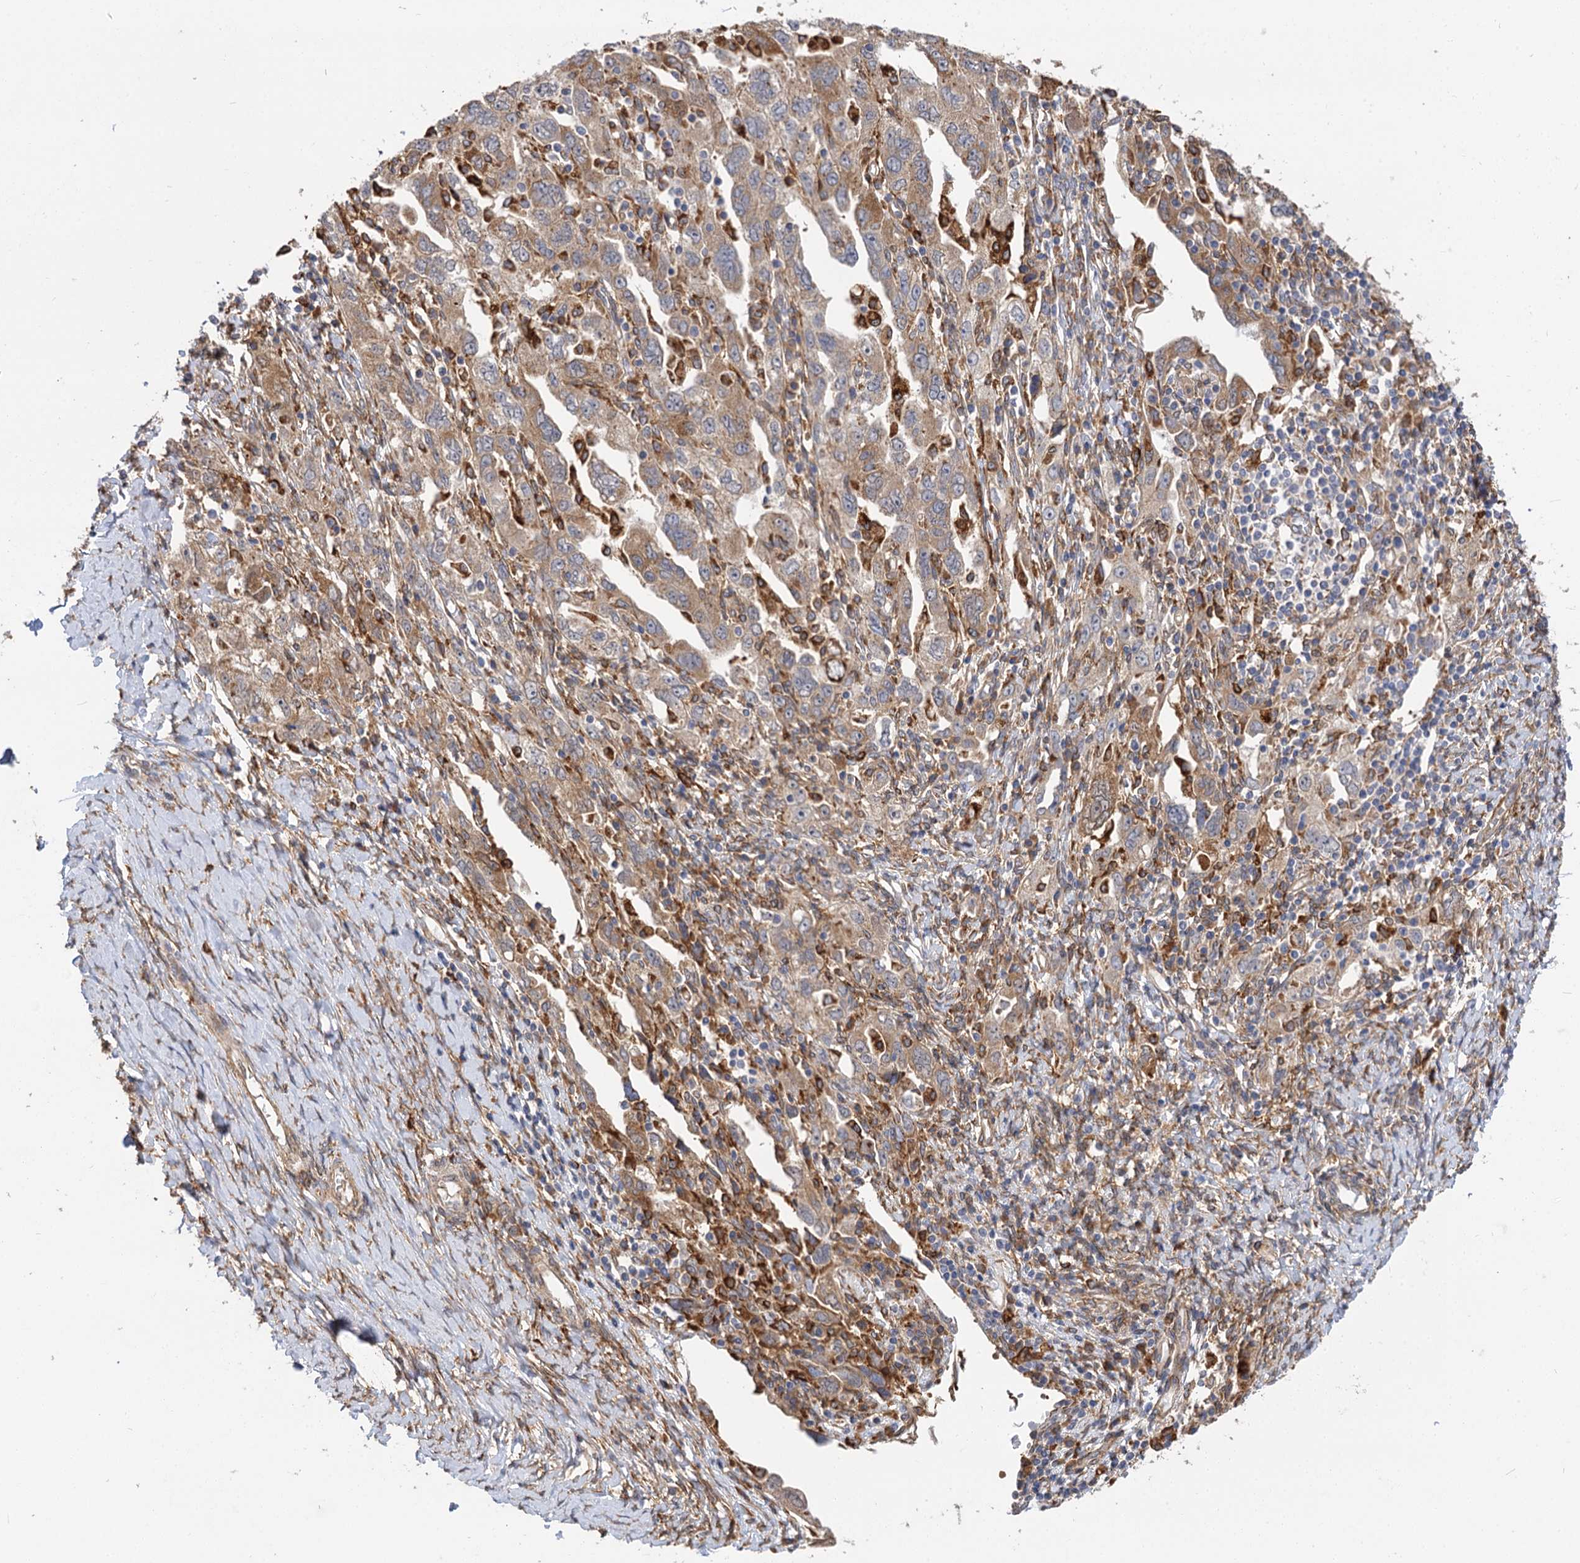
{"staining": {"intensity": "moderate", "quantity": ">75%", "location": "cytoplasmic/membranous"}, "tissue": "ovarian cancer", "cell_type": "Tumor cells", "image_type": "cancer", "snomed": [{"axis": "morphology", "description": "Carcinoma, NOS"}, {"axis": "morphology", "description": "Cystadenocarcinoma, serous, NOS"}, {"axis": "topography", "description": "Ovary"}], "caption": "A micrograph of human ovarian serous cystadenocarcinoma stained for a protein exhibits moderate cytoplasmic/membranous brown staining in tumor cells.", "gene": "PPIP5K2", "patient": {"sex": "female", "age": 69}}